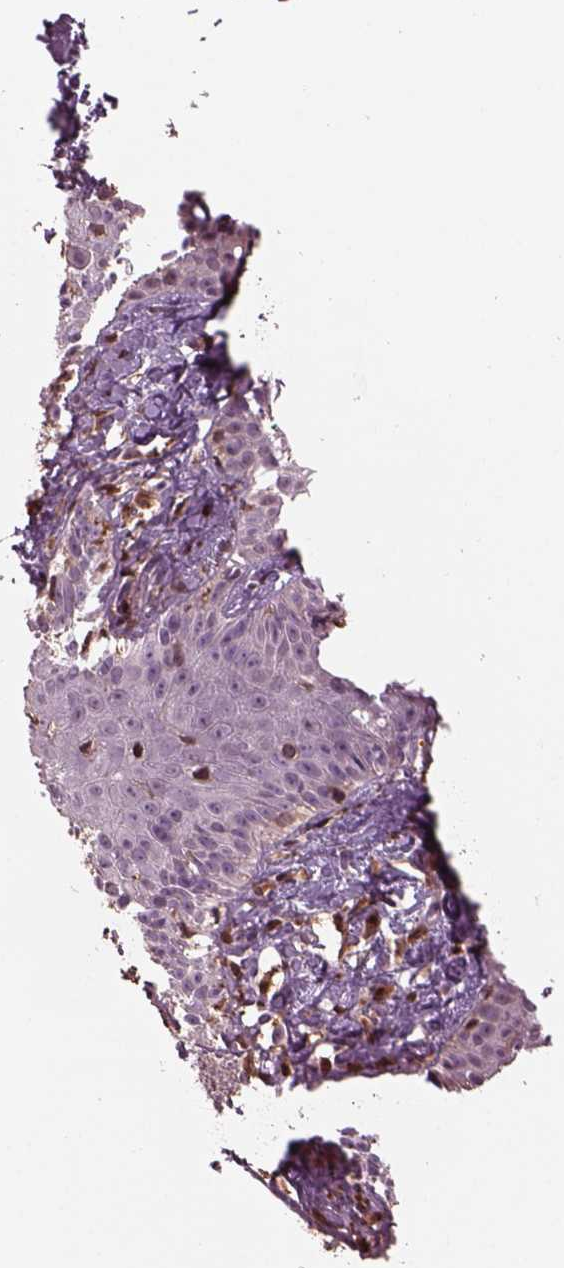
{"staining": {"intensity": "negative", "quantity": "none", "location": "none"}, "tissue": "skin cancer", "cell_type": "Tumor cells", "image_type": "cancer", "snomed": [{"axis": "morphology", "description": "Basal cell carcinoma"}, {"axis": "topography", "description": "Skin"}], "caption": "The micrograph demonstrates no significant positivity in tumor cells of basal cell carcinoma (skin).", "gene": "IL31RA", "patient": {"sex": "male", "age": 72}}